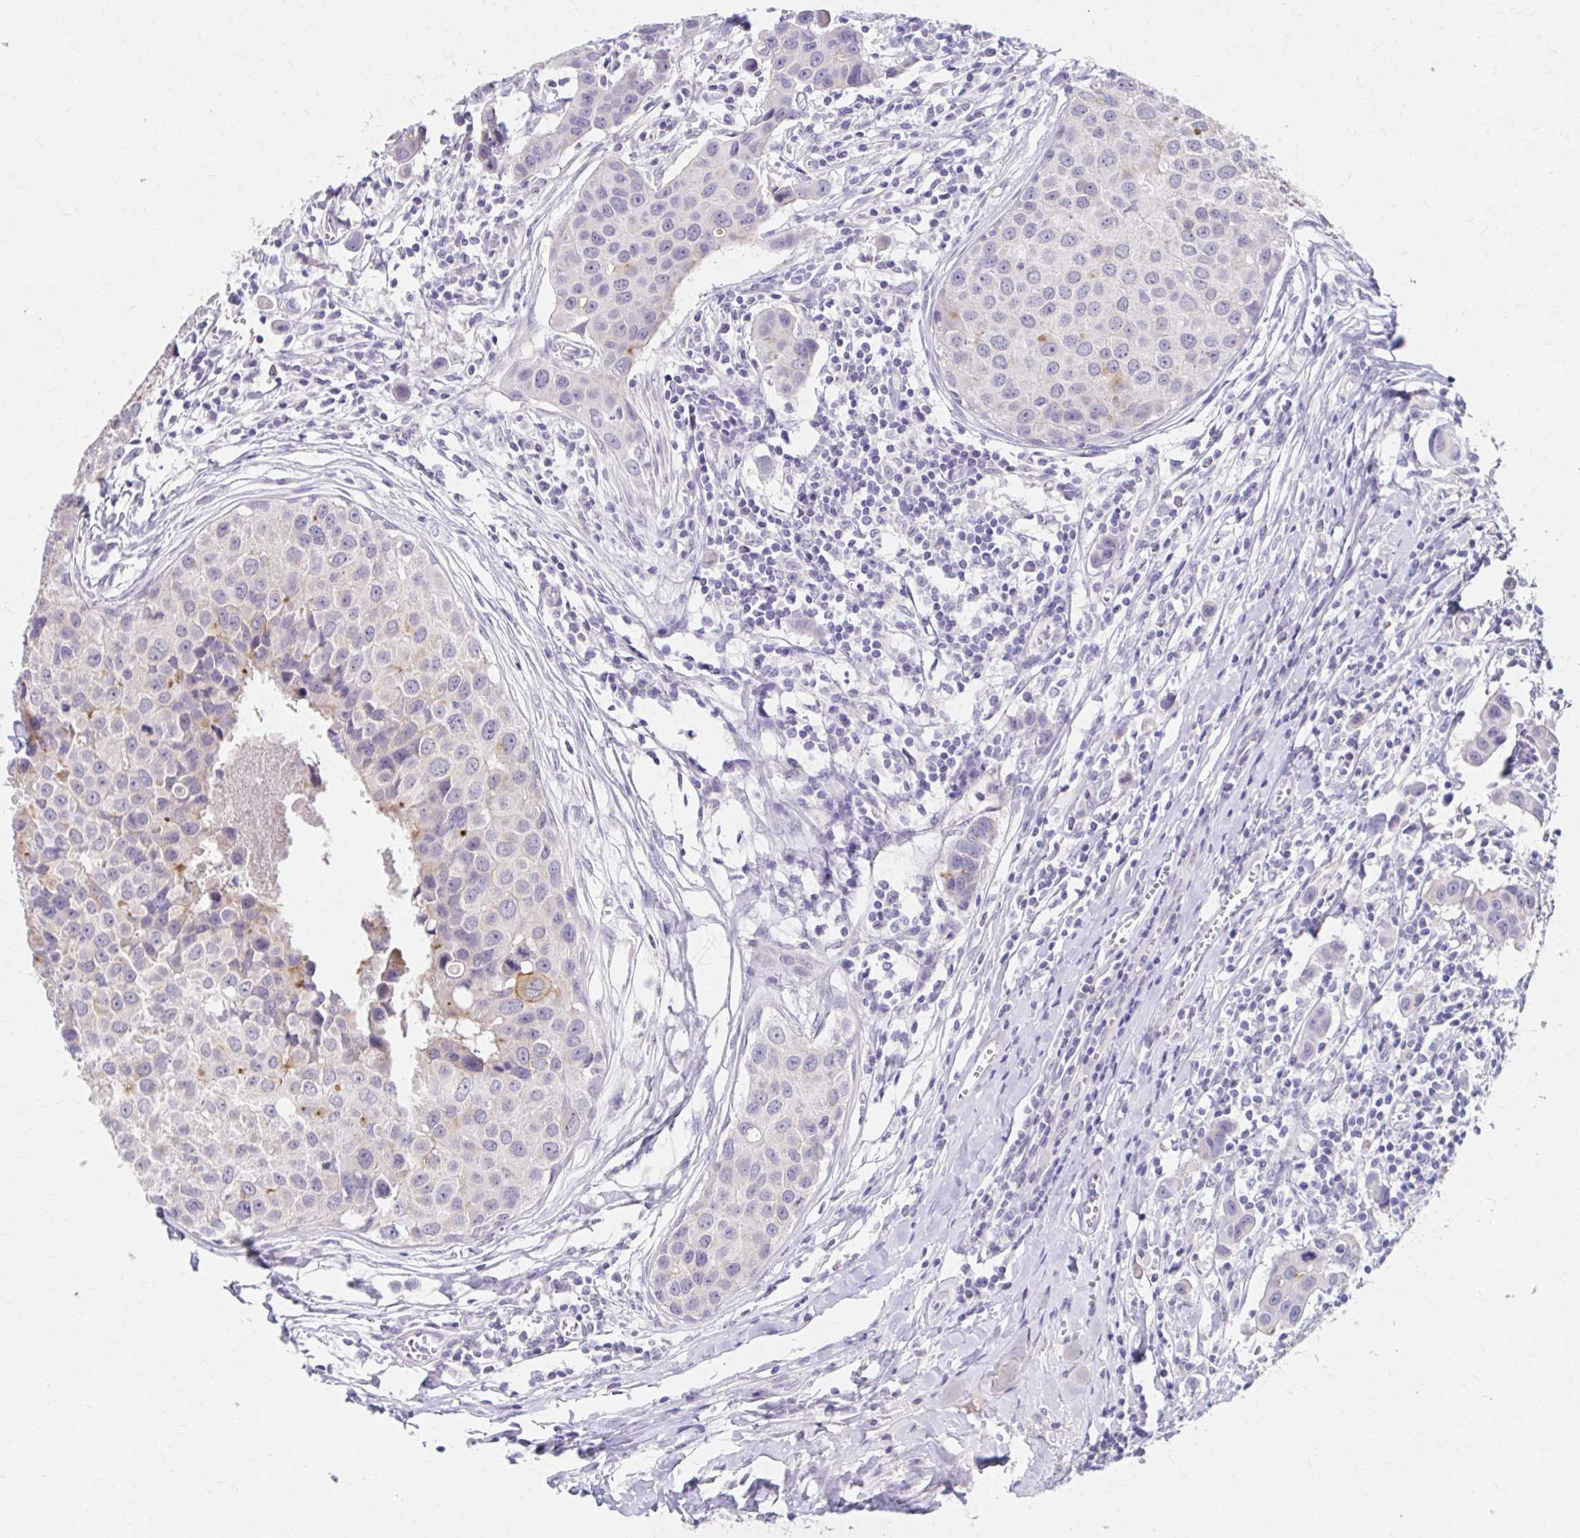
{"staining": {"intensity": "negative", "quantity": "none", "location": "none"}, "tissue": "breast cancer", "cell_type": "Tumor cells", "image_type": "cancer", "snomed": [{"axis": "morphology", "description": "Duct carcinoma"}, {"axis": "topography", "description": "Breast"}], "caption": "A histopathology image of breast cancer (infiltrating ductal carcinoma) stained for a protein demonstrates no brown staining in tumor cells.", "gene": "AZGP1", "patient": {"sex": "female", "age": 24}}